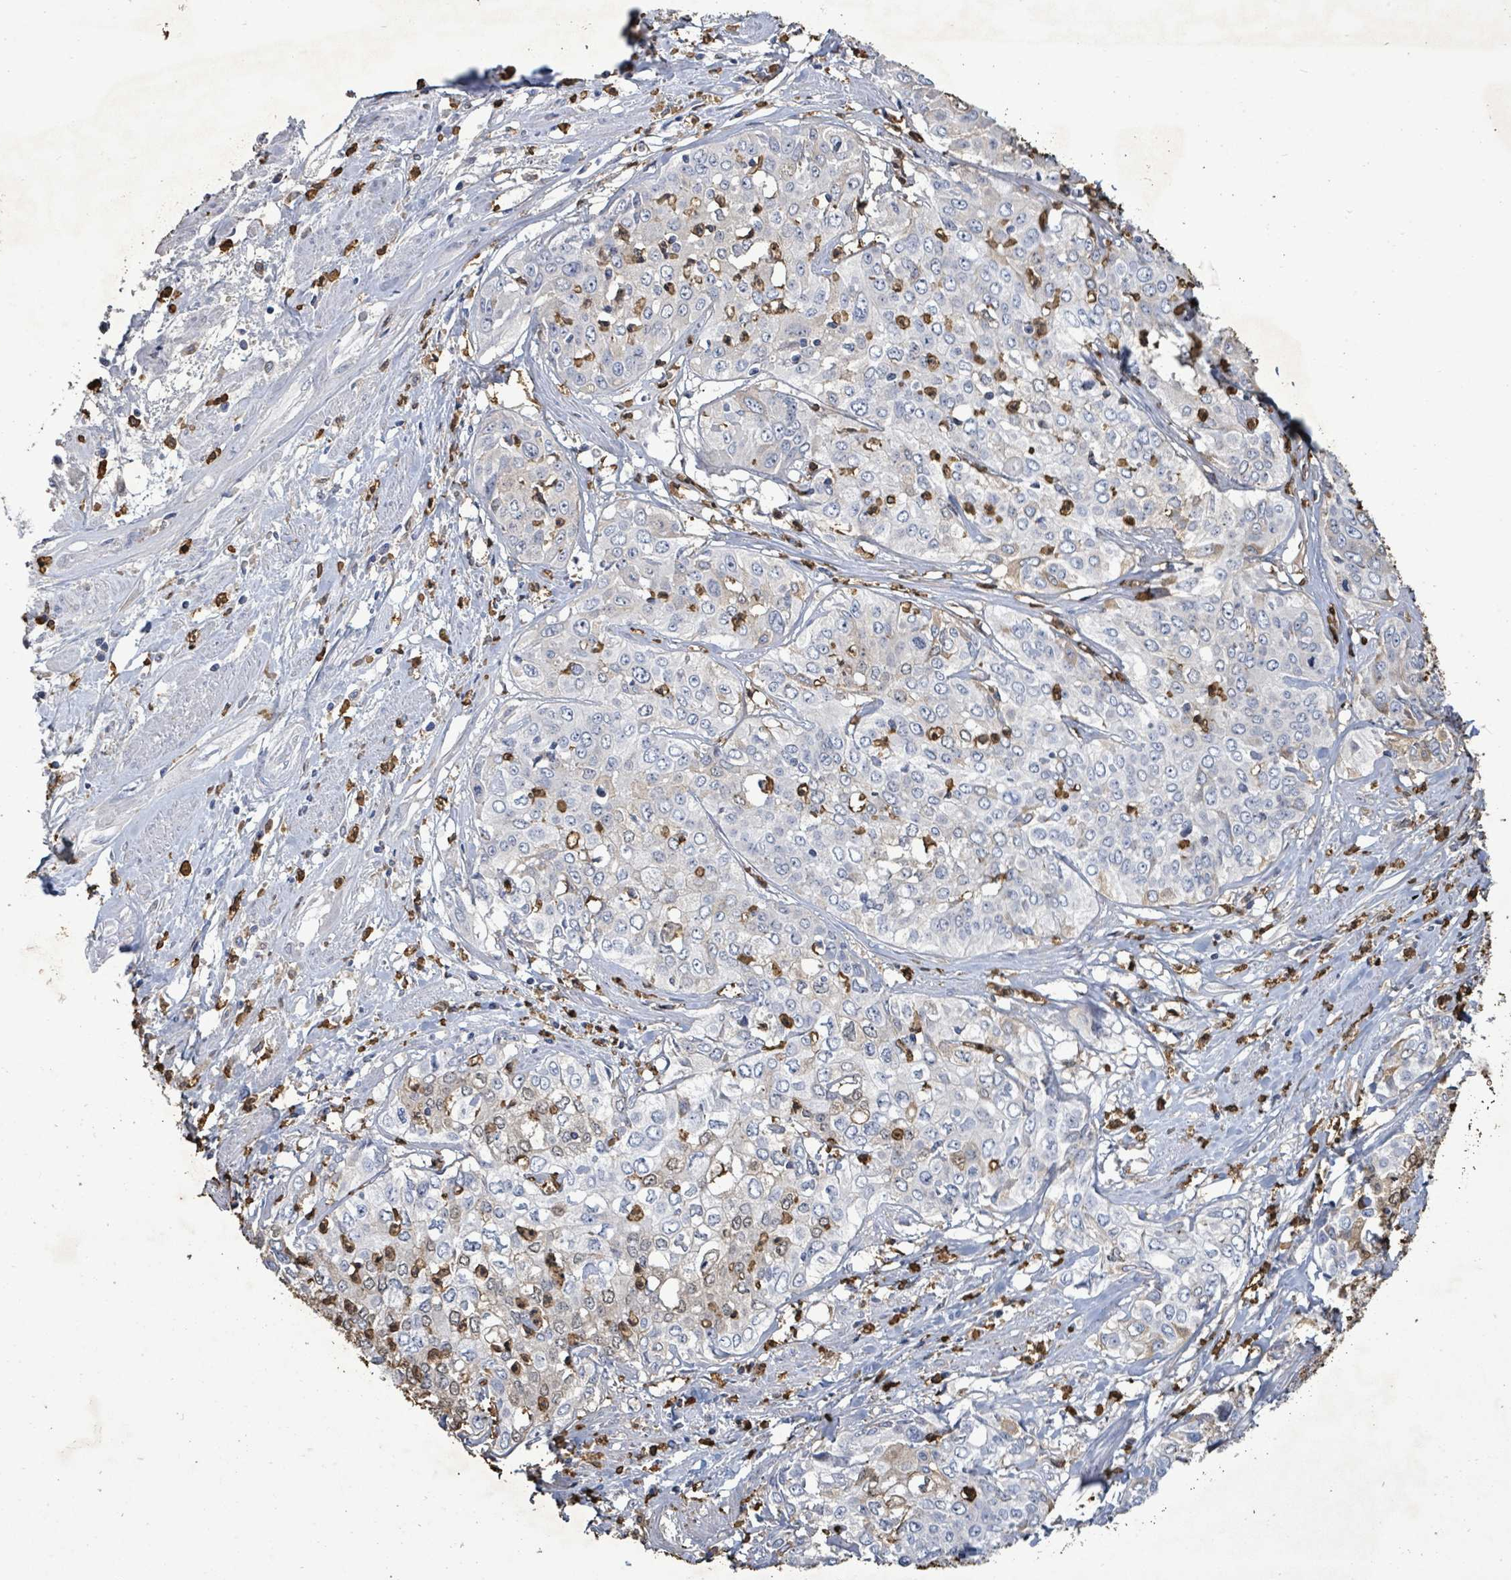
{"staining": {"intensity": "negative", "quantity": "none", "location": "none"}, "tissue": "cervical cancer", "cell_type": "Tumor cells", "image_type": "cancer", "snomed": [{"axis": "morphology", "description": "Squamous cell carcinoma, NOS"}, {"axis": "topography", "description": "Cervix"}], "caption": "There is no significant staining in tumor cells of squamous cell carcinoma (cervical).", "gene": "FAM210A", "patient": {"sex": "female", "age": 31}}